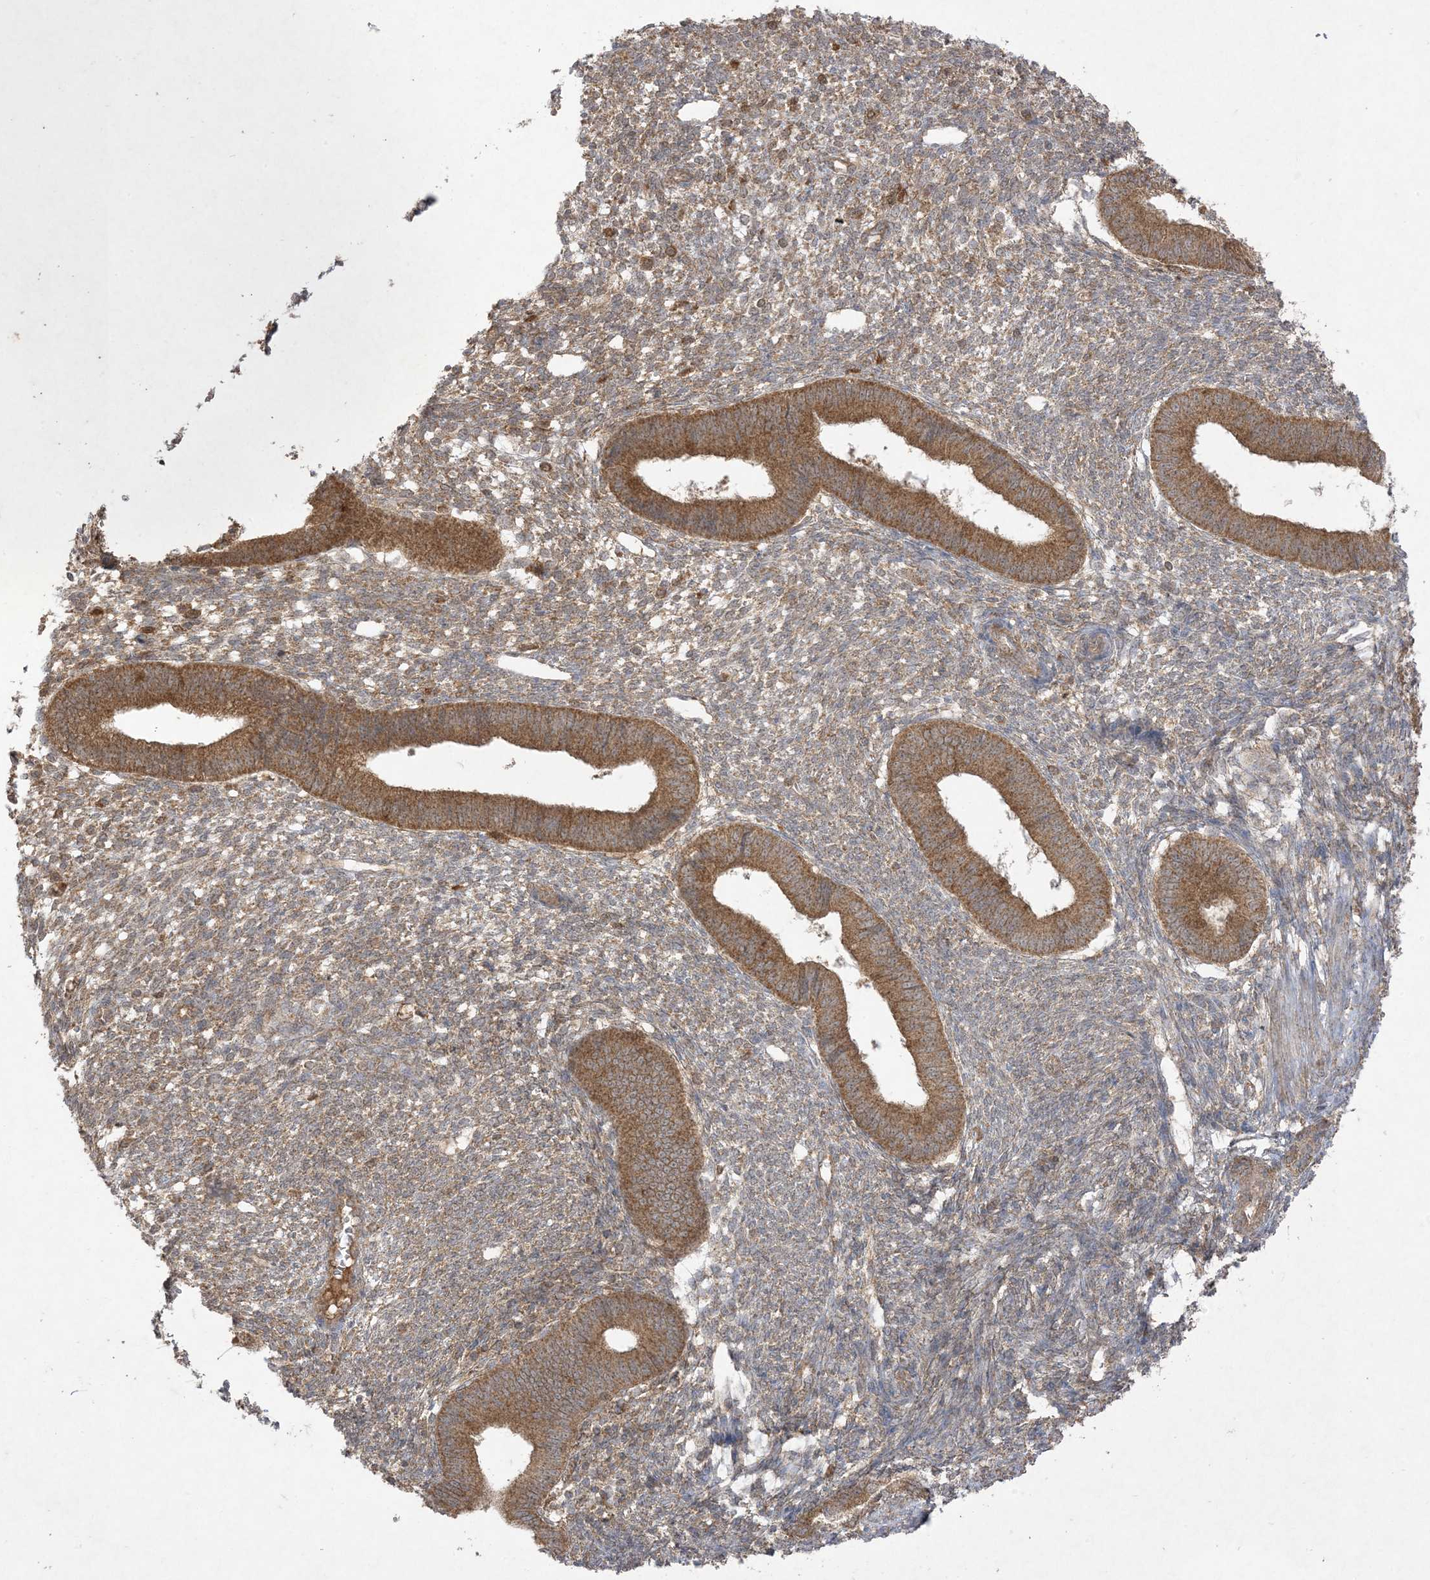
{"staining": {"intensity": "moderate", "quantity": "25%-75%", "location": "cytoplasmic/membranous"}, "tissue": "endometrium", "cell_type": "Cells in endometrial stroma", "image_type": "normal", "snomed": [{"axis": "morphology", "description": "Normal tissue, NOS"}, {"axis": "topography", "description": "Endometrium"}], "caption": "Benign endometrium was stained to show a protein in brown. There is medium levels of moderate cytoplasmic/membranous expression in approximately 25%-75% of cells in endometrial stroma. The protein of interest is stained brown, and the nuclei are stained in blue (DAB IHC with brightfield microscopy, high magnification).", "gene": "UBE2C", "patient": {"sex": "female", "age": 46}}